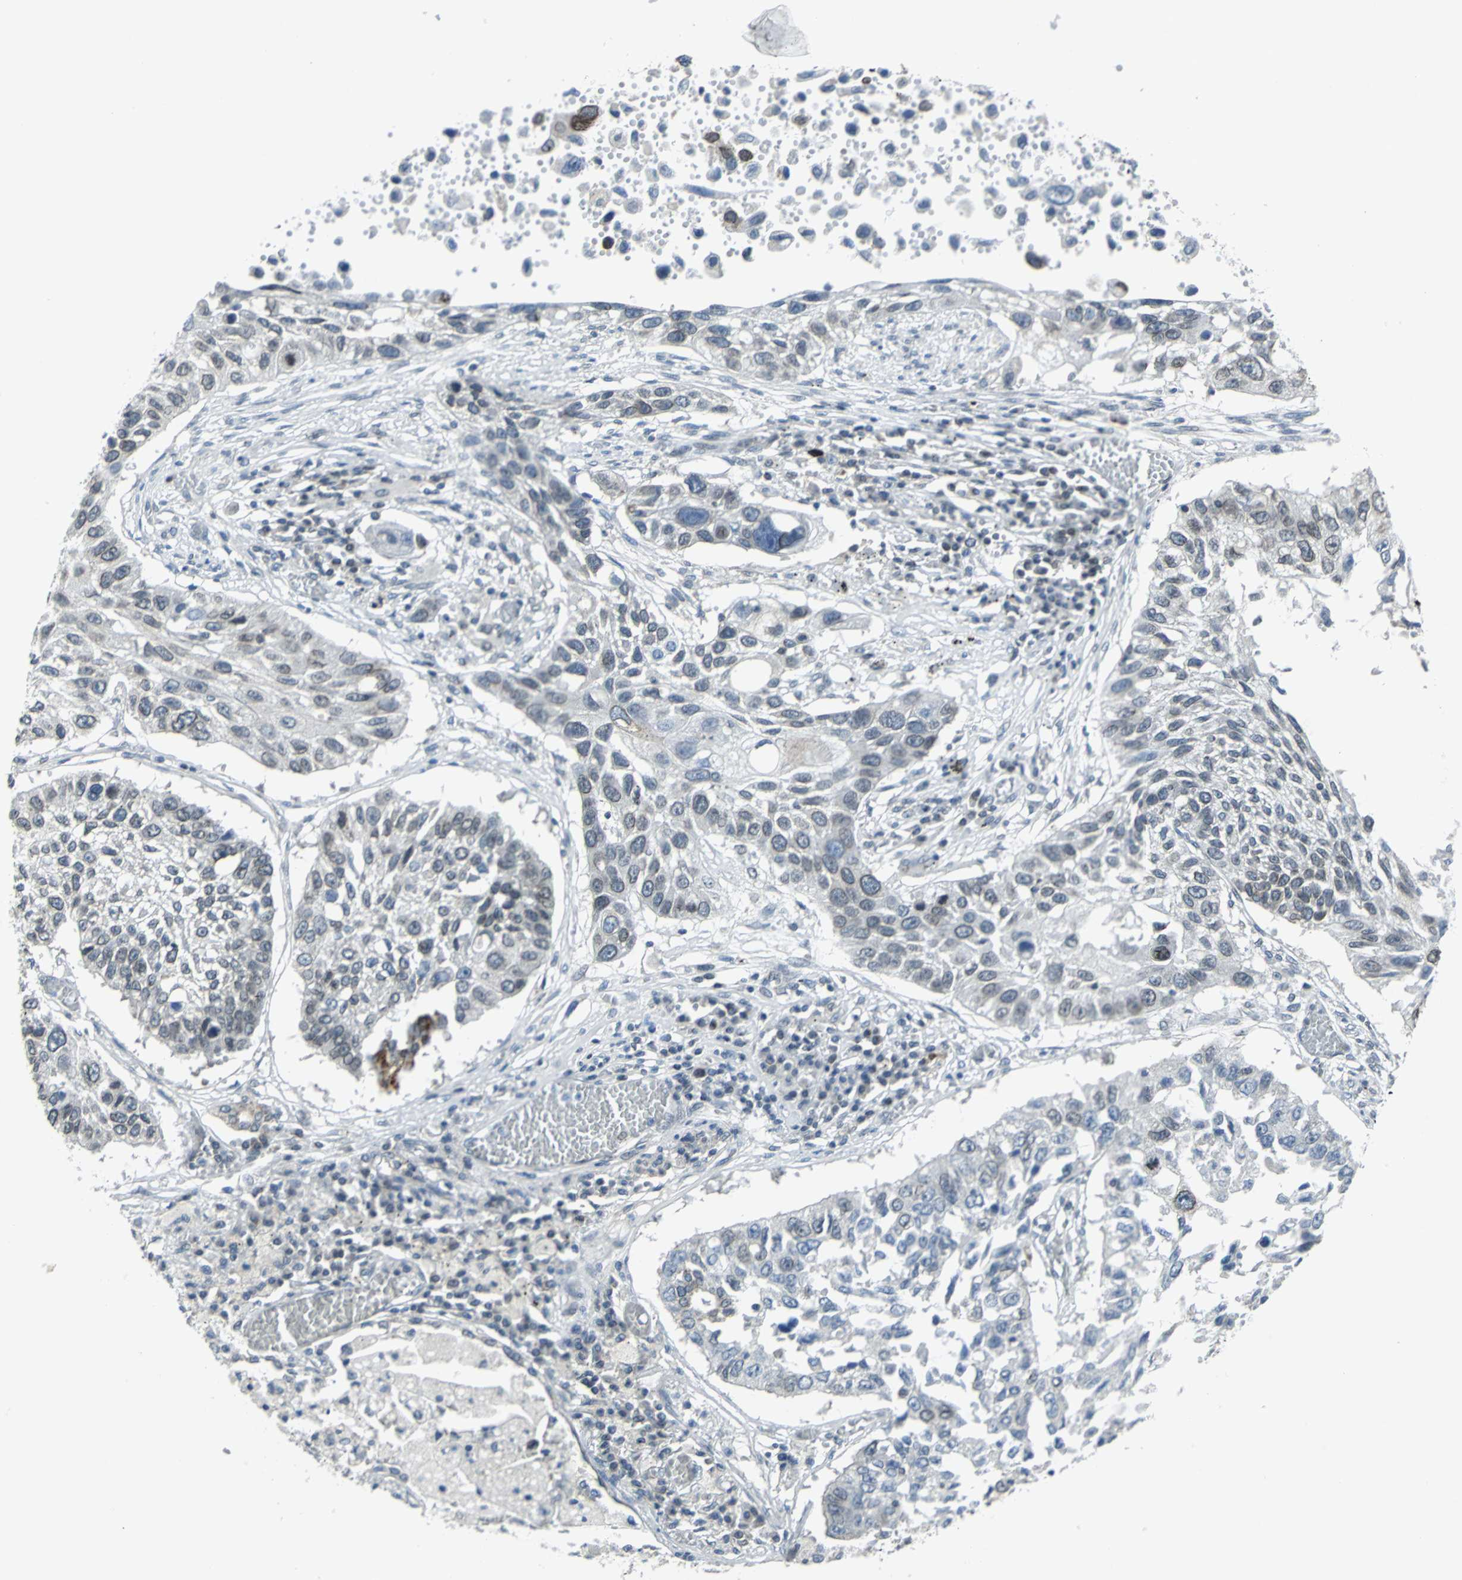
{"staining": {"intensity": "weak", "quantity": "25%-75%", "location": "cytoplasmic/membranous,nuclear"}, "tissue": "lung cancer", "cell_type": "Tumor cells", "image_type": "cancer", "snomed": [{"axis": "morphology", "description": "Squamous cell carcinoma, NOS"}, {"axis": "topography", "description": "Lung"}], "caption": "Lung squamous cell carcinoma stained with DAB immunohistochemistry shows low levels of weak cytoplasmic/membranous and nuclear staining in about 25%-75% of tumor cells.", "gene": "SNUPN", "patient": {"sex": "male", "age": 71}}